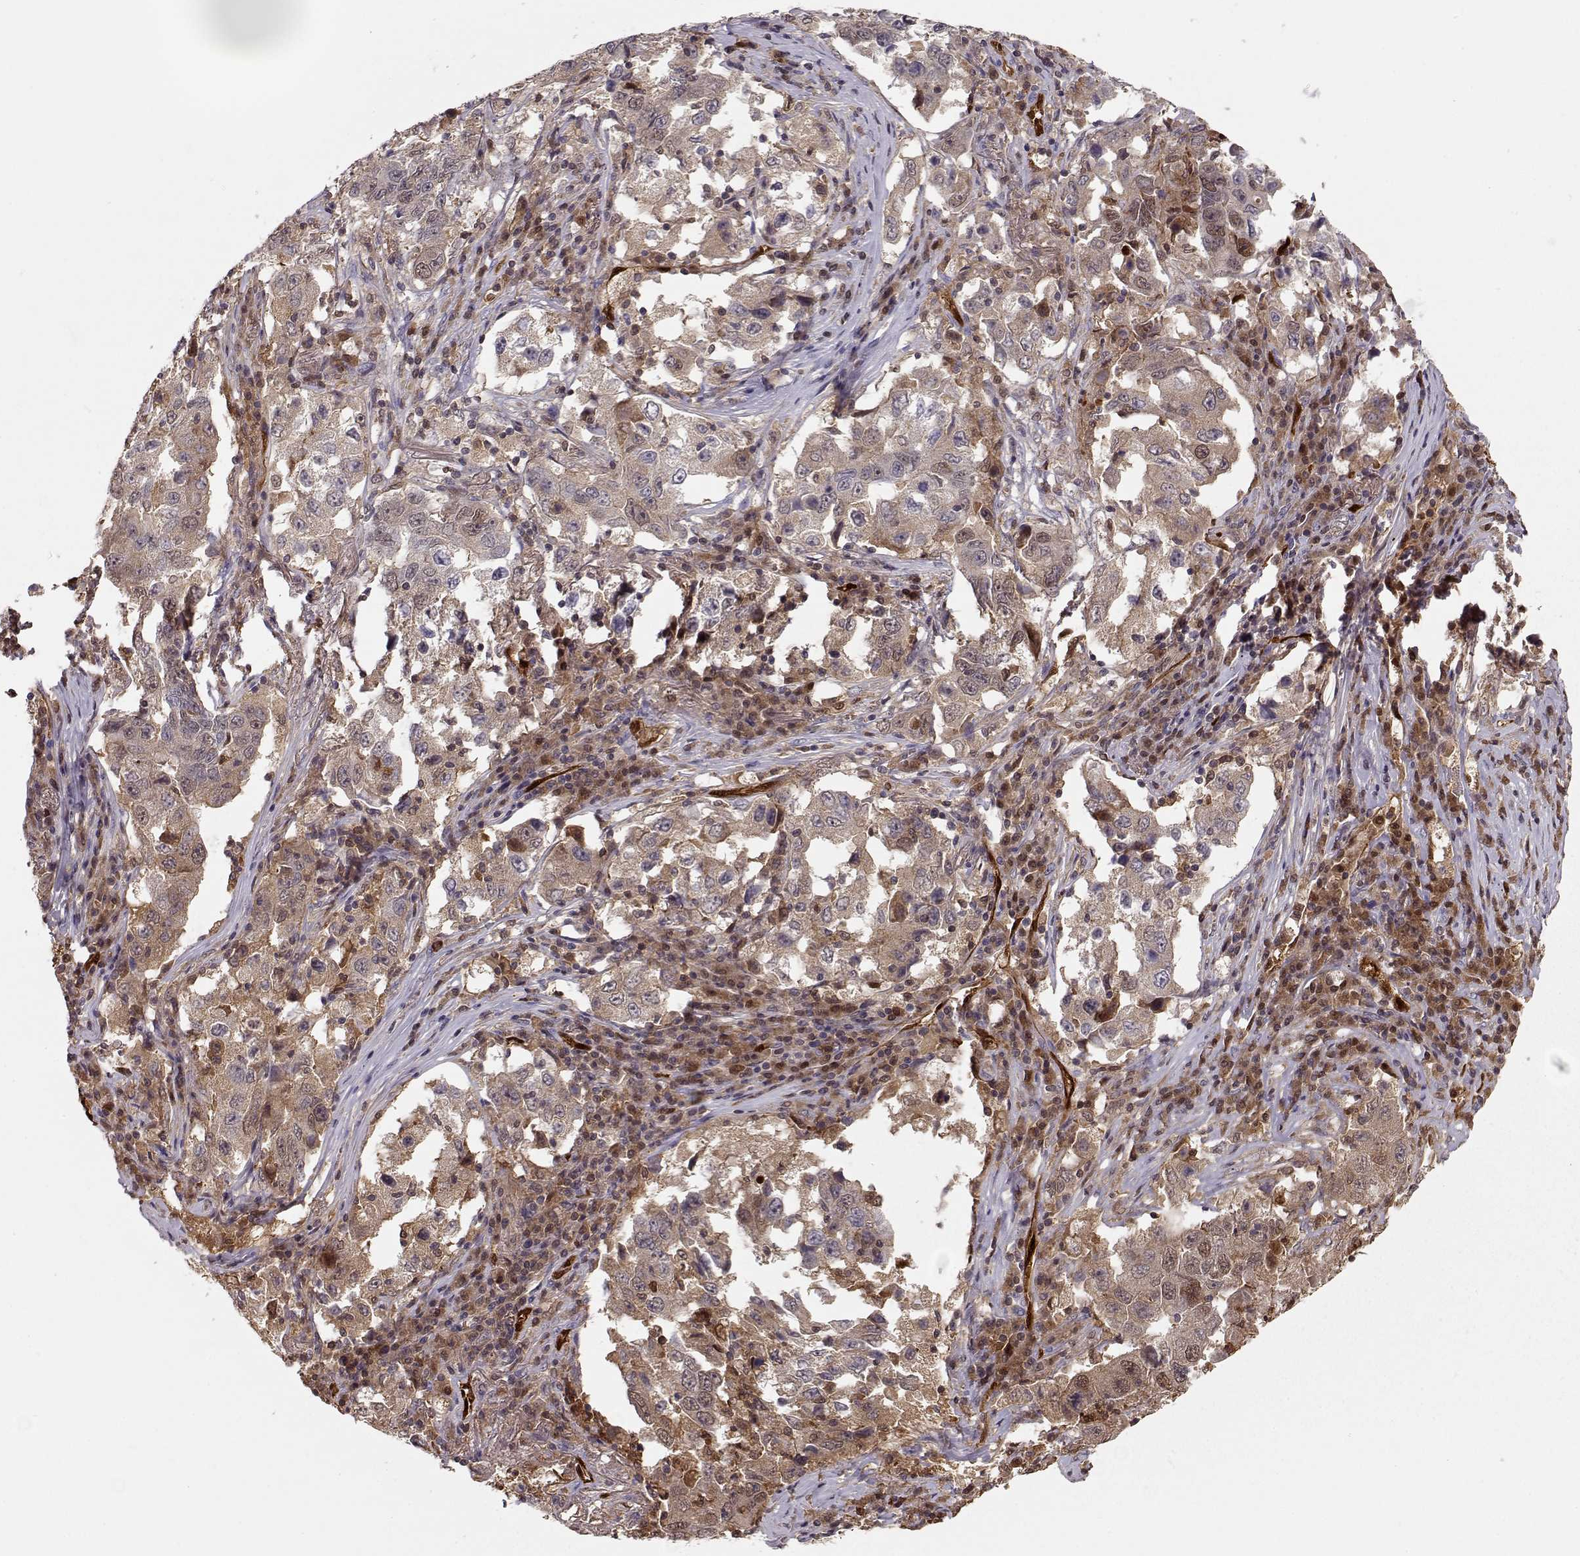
{"staining": {"intensity": "weak", "quantity": ">75%", "location": "cytoplasmic/membranous"}, "tissue": "lung cancer", "cell_type": "Tumor cells", "image_type": "cancer", "snomed": [{"axis": "morphology", "description": "Adenocarcinoma, NOS"}, {"axis": "topography", "description": "Lung"}], "caption": "Human adenocarcinoma (lung) stained with a protein marker shows weak staining in tumor cells.", "gene": "PNP", "patient": {"sex": "male", "age": 73}}